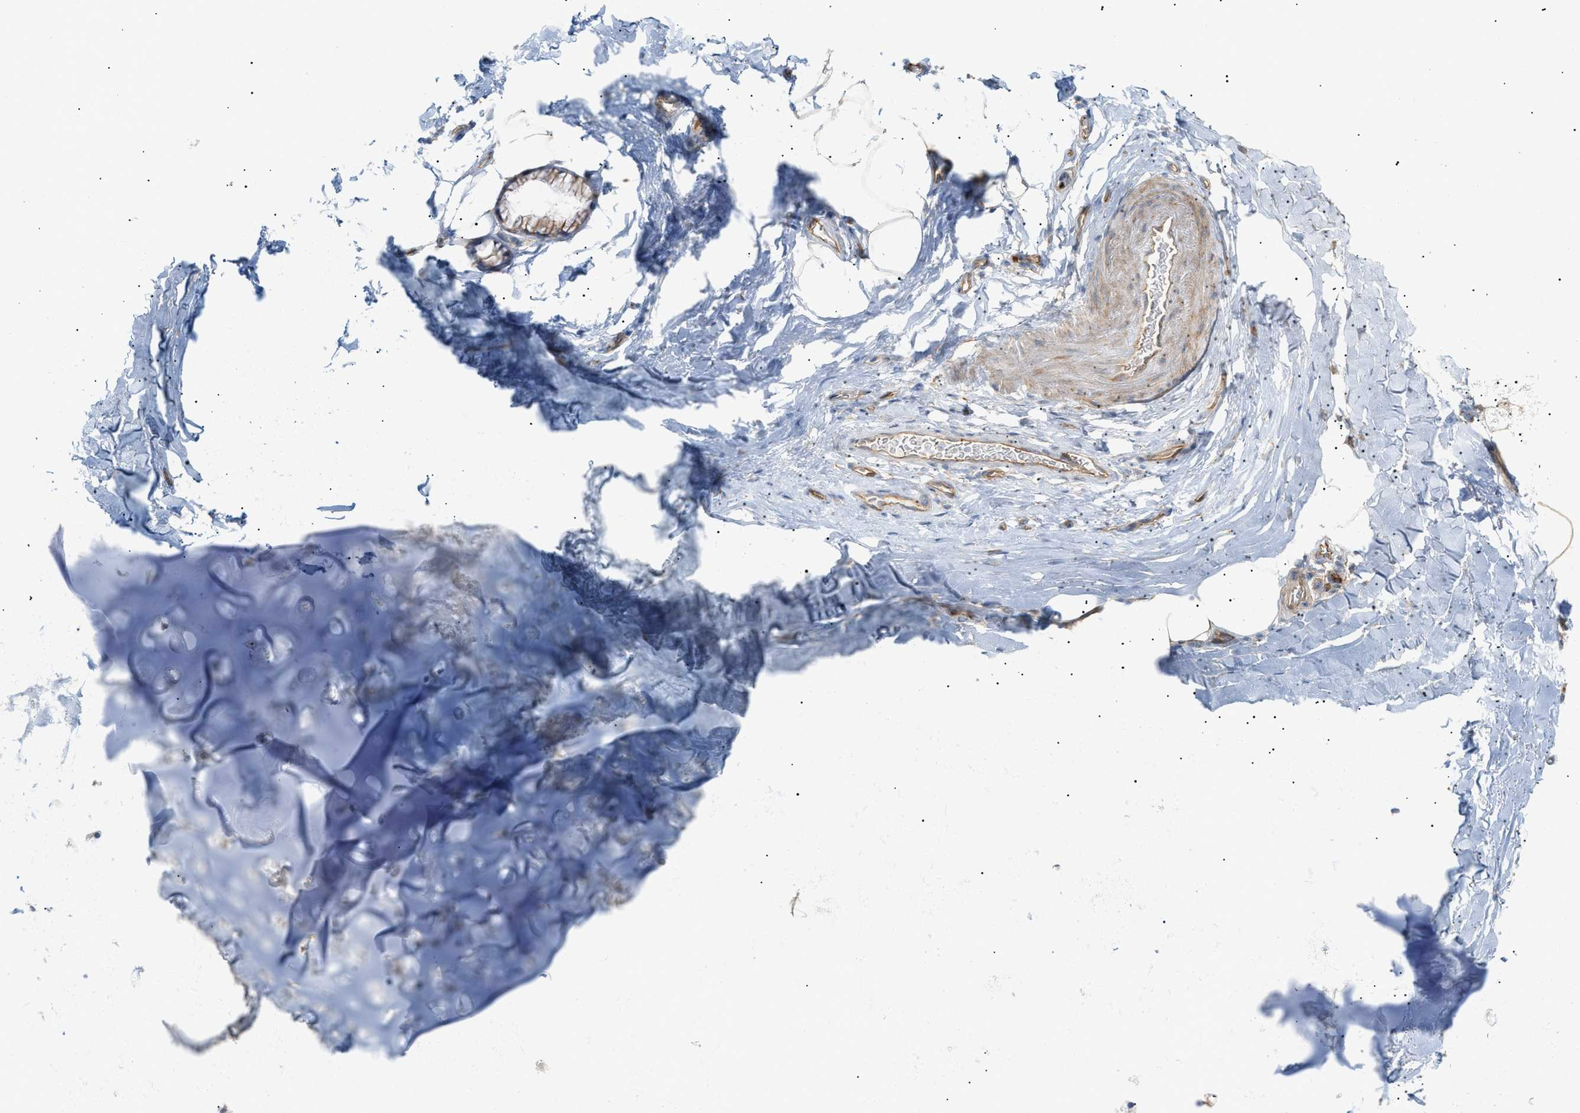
{"staining": {"intensity": "weak", "quantity": ">75%", "location": "cytoplasmic/membranous"}, "tissue": "adipose tissue", "cell_type": "Adipocytes", "image_type": "normal", "snomed": [{"axis": "morphology", "description": "Normal tissue, NOS"}, {"axis": "topography", "description": "Cartilage tissue"}, {"axis": "topography", "description": "Bronchus"}], "caption": "A histopathology image of human adipose tissue stained for a protein shows weak cytoplasmic/membranous brown staining in adipocytes. (IHC, brightfield microscopy, high magnification).", "gene": "ZFHX2", "patient": {"sex": "female", "age": 53}}